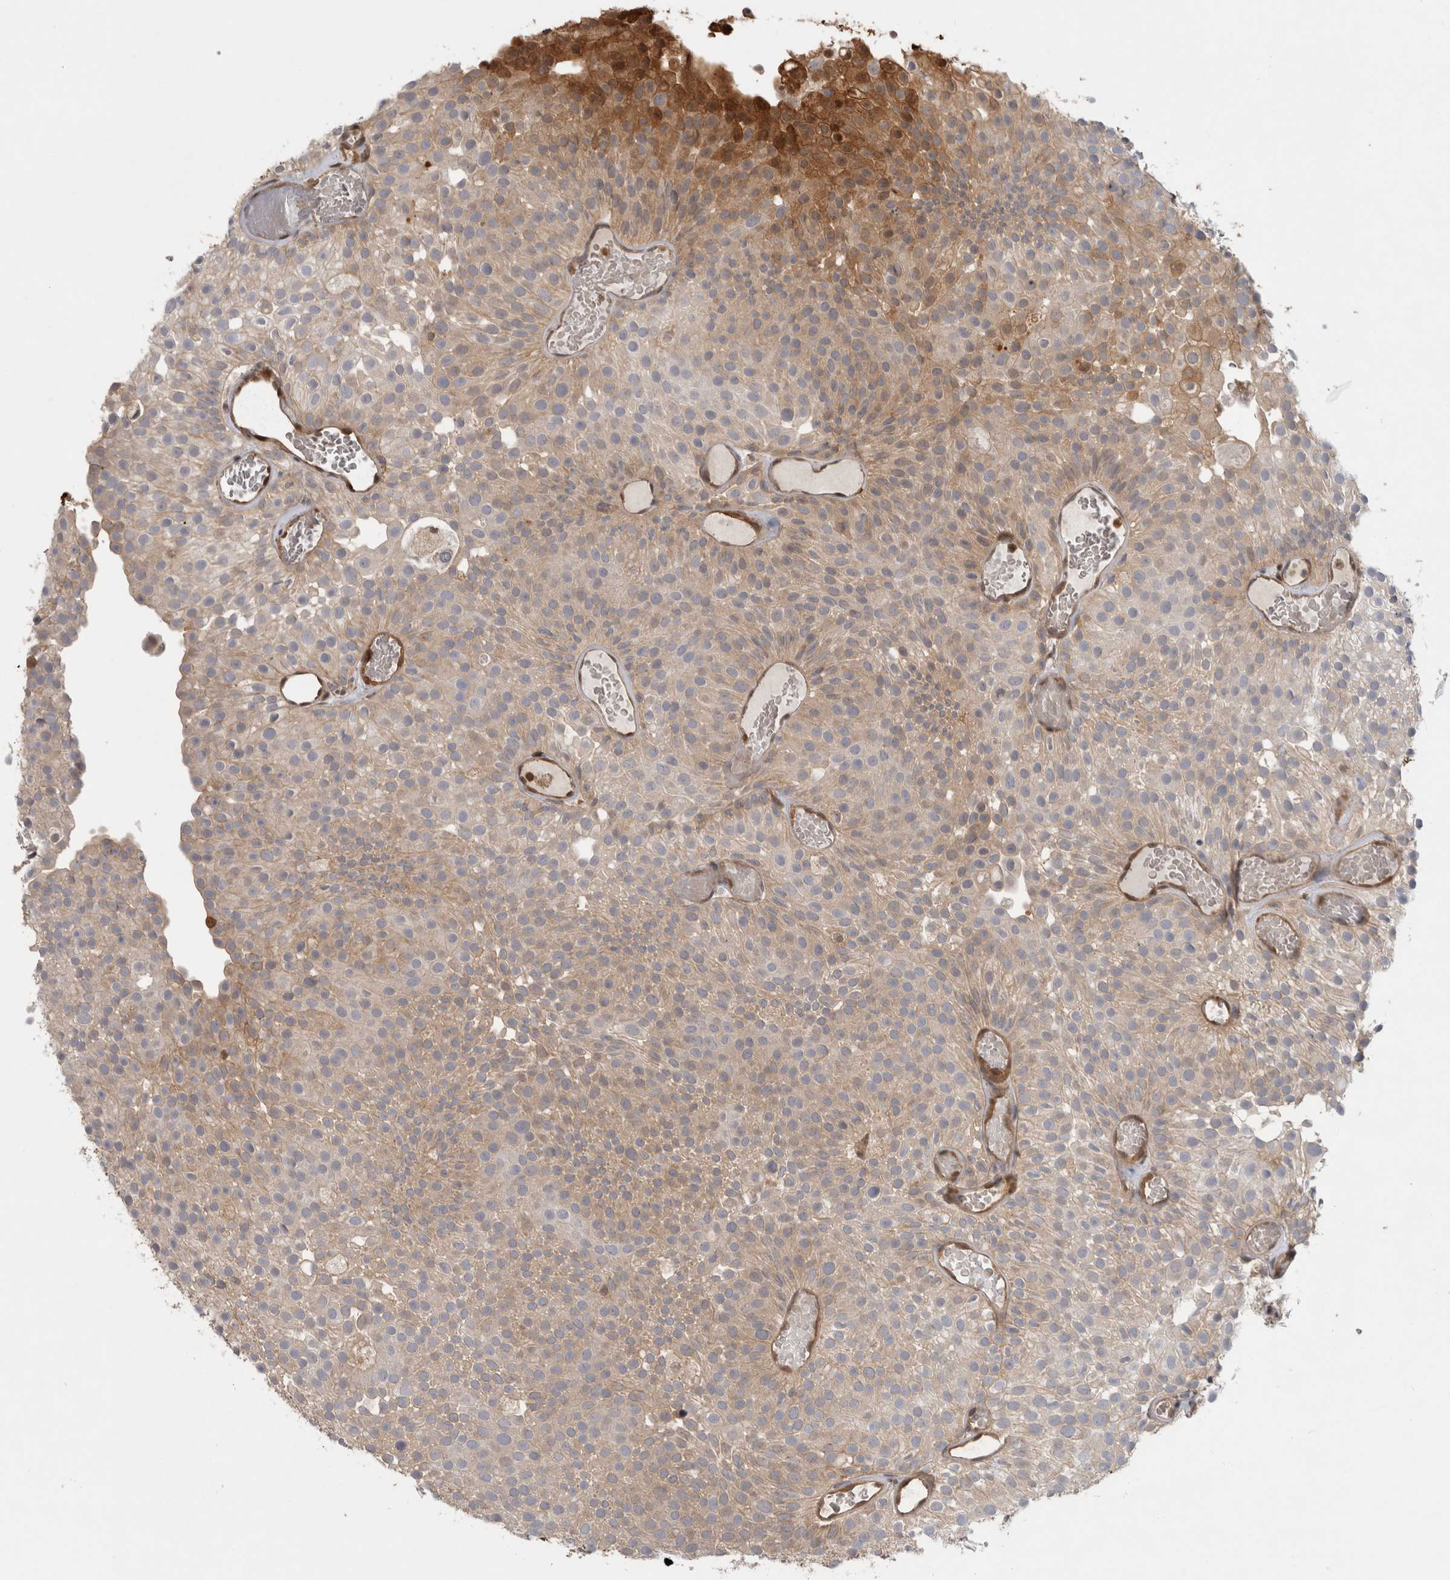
{"staining": {"intensity": "moderate", "quantity": "<25%", "location": "cytoplasmic/membranous"}, "tissue": "urothelial cancer", "cell_type": "Tumor cells", "image_type": "cancer", "snomed": [{"axis": "morphology", "description": "Urothelial carcinoma, Low grade"}, {"axis": "topography", "description": "Urinary bladder"}], "caption": "Urothelial carcinoma (low-grade) stained with immunohistochemistry (IHC) demonstrates moderate cytoplasmic/membranous expression in approximately <25% of tumor cells.", "gene": "ASTN2", "patient": {"sex": "male", "age": 78}}